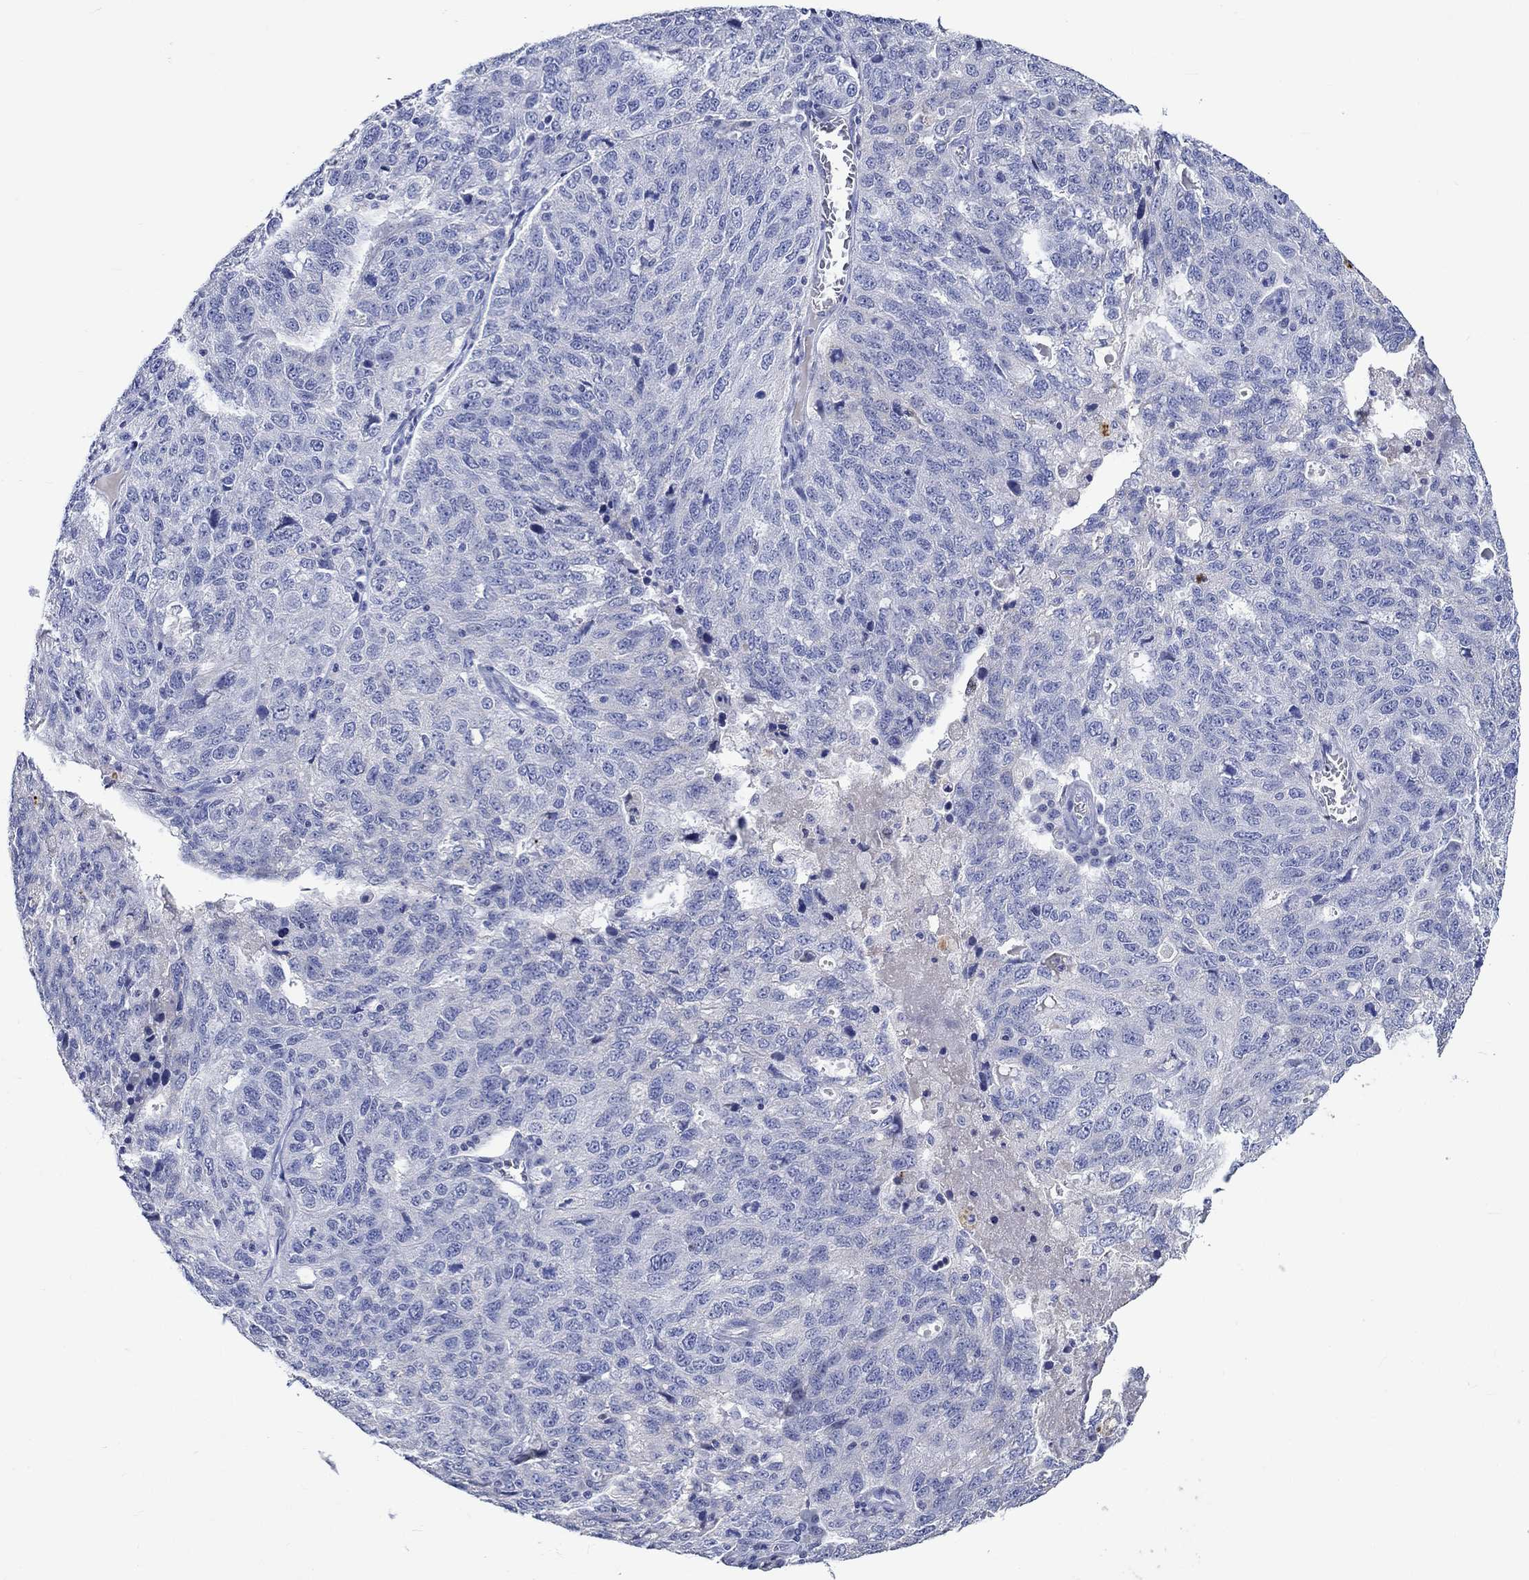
{"staining": {"intensity": "negative", "quantity": "none", "location": "none"}, "tissue": "ovarian cancer", "cell_type": "Tumor cells", "image_type": "cancer", "snomed": [{"axis": "morphology", "description": "Cystadenocarcinoma, serous, NOS"}, {"axis": "topography", "description": "Ovary"}], "caption": "This image is of ovarian serous cystadenocarcinoma stained with immunohistochemistry to label a protein in brown with the nuclei are counter-stained blue. There is no expression in tumor cells.", "gene": "KLHL35", "patient": {"sex": "female", "age": 71}}